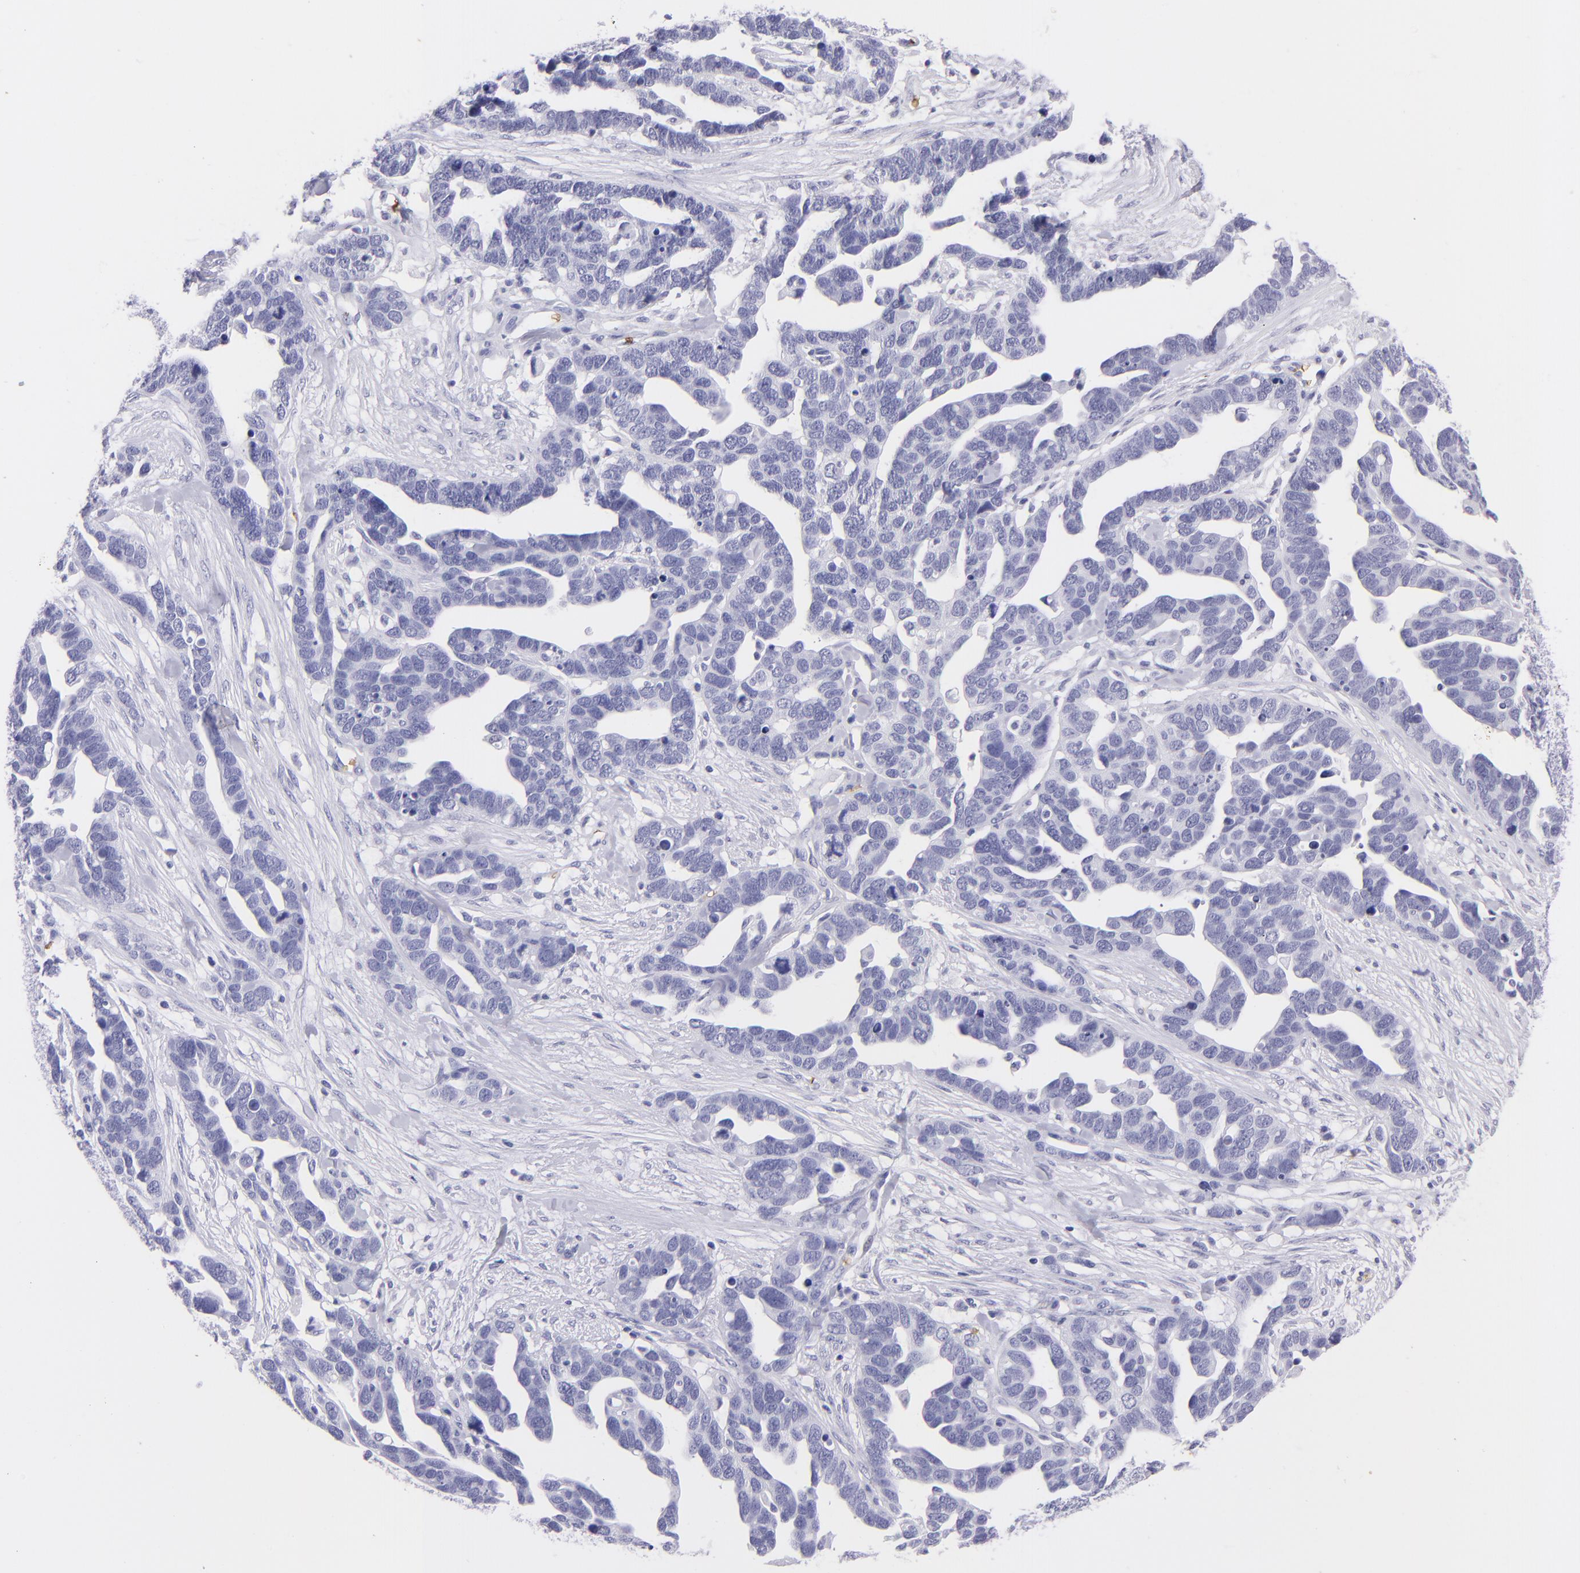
{"staining": {"intensity": "negative", "quantity": "none", "location": "none"}, "tissue": "ovarian cancer", "cell_type": "Tumor cells", "image_type": "cancer", "snomed": [{"axis": "morphology", "description": "Cystadenocarcinoma, serous, NOS"}, {"axis": "topography", "description": "Ovary"}], "caption": "Immunohistochemistry photomicrograph of neoplastic tissue: human ovarian serous cystadenocarcinoma stained with DAB (3,3'-diaminobenzidine) demonstrates no significant protein positivity in tumor cells.", "gene": "GYPA", "patient": {"sex": "female", "age": 54}}